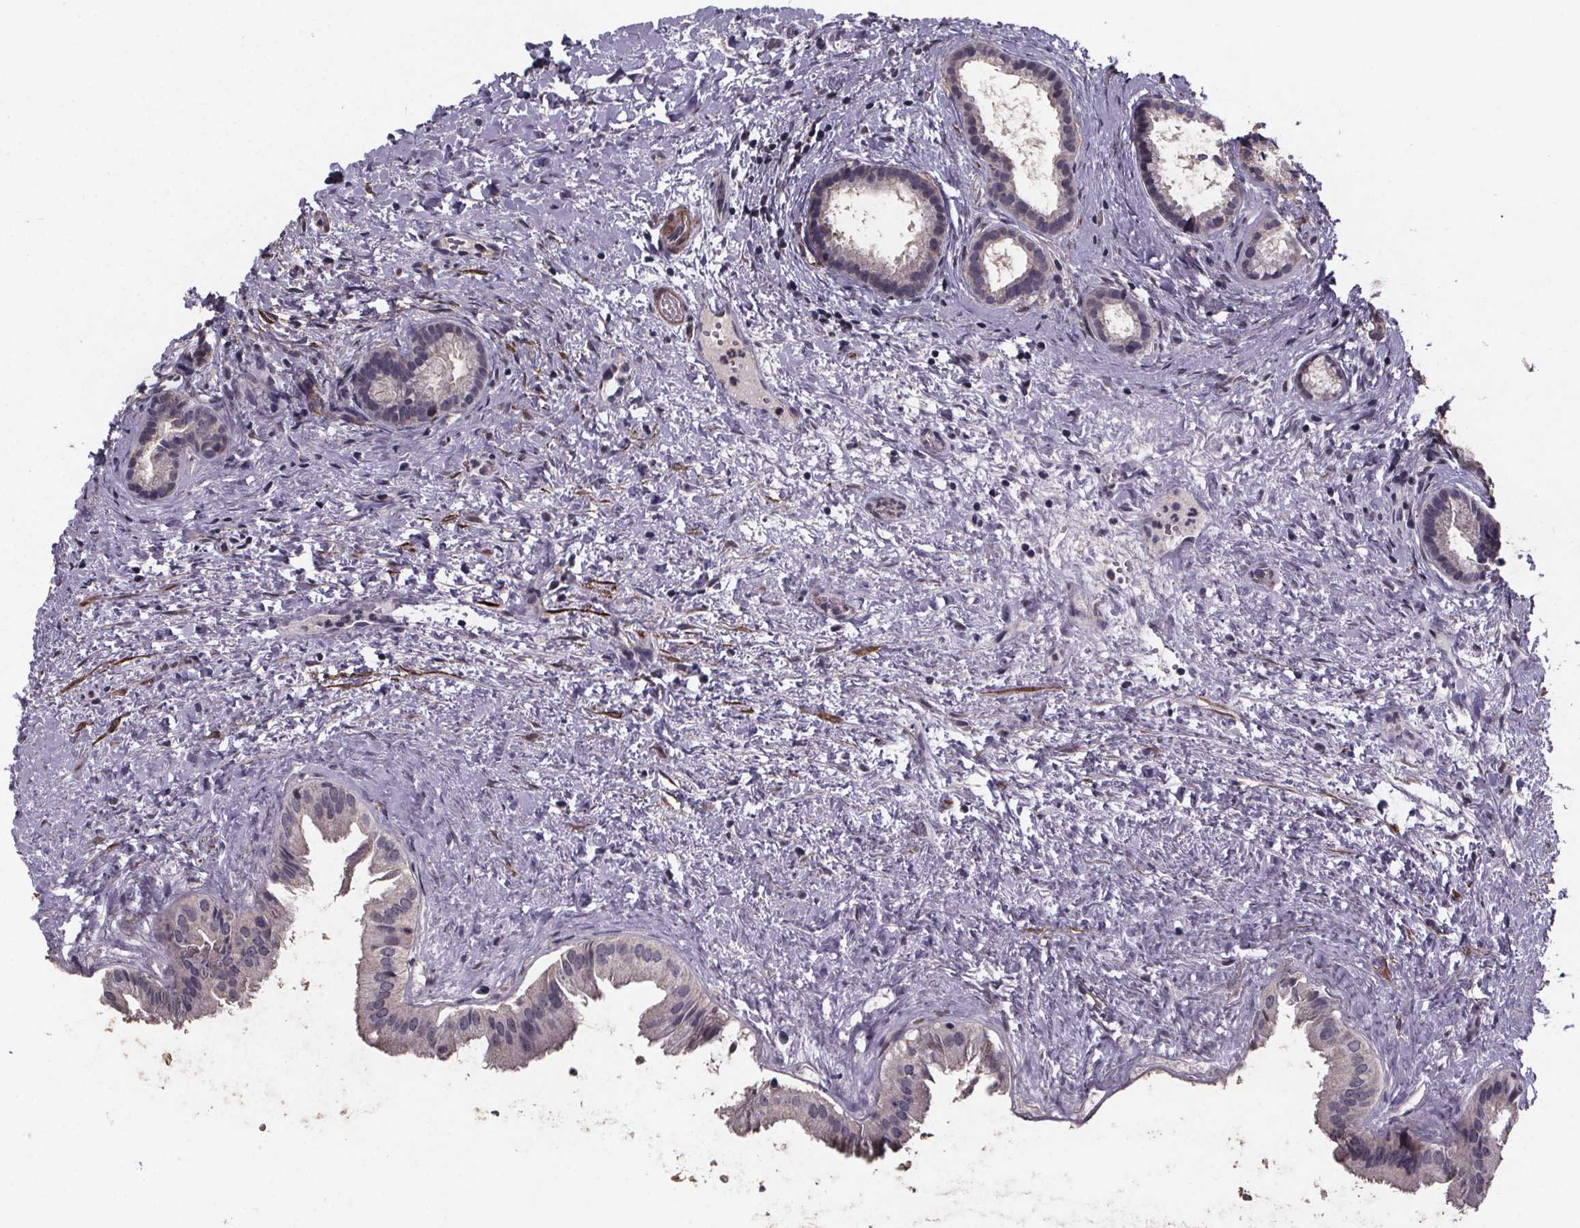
{"staining": {"intensity": "weak", "quantity": "25%-75%", "location": "cytoplasmic/membranous"}, "tissue": "gallbladder", "cell_type": "Glandular cells", "image_type": "normal", "snomed": [{"axis": "morphology", "description": "Normal tissue, NOS"}, {"axis": "topography", "description": "Gallbladder"}], "caption": "Immunohistochemistry (IHC) (DAB) staining of benign gallbladder exhibits weak cytoplasmic/membranous protein staining in approximately 25%-75% of glandular cells.", "gene": "PALLD", "patient": {"sex": "male", "age": 70}}